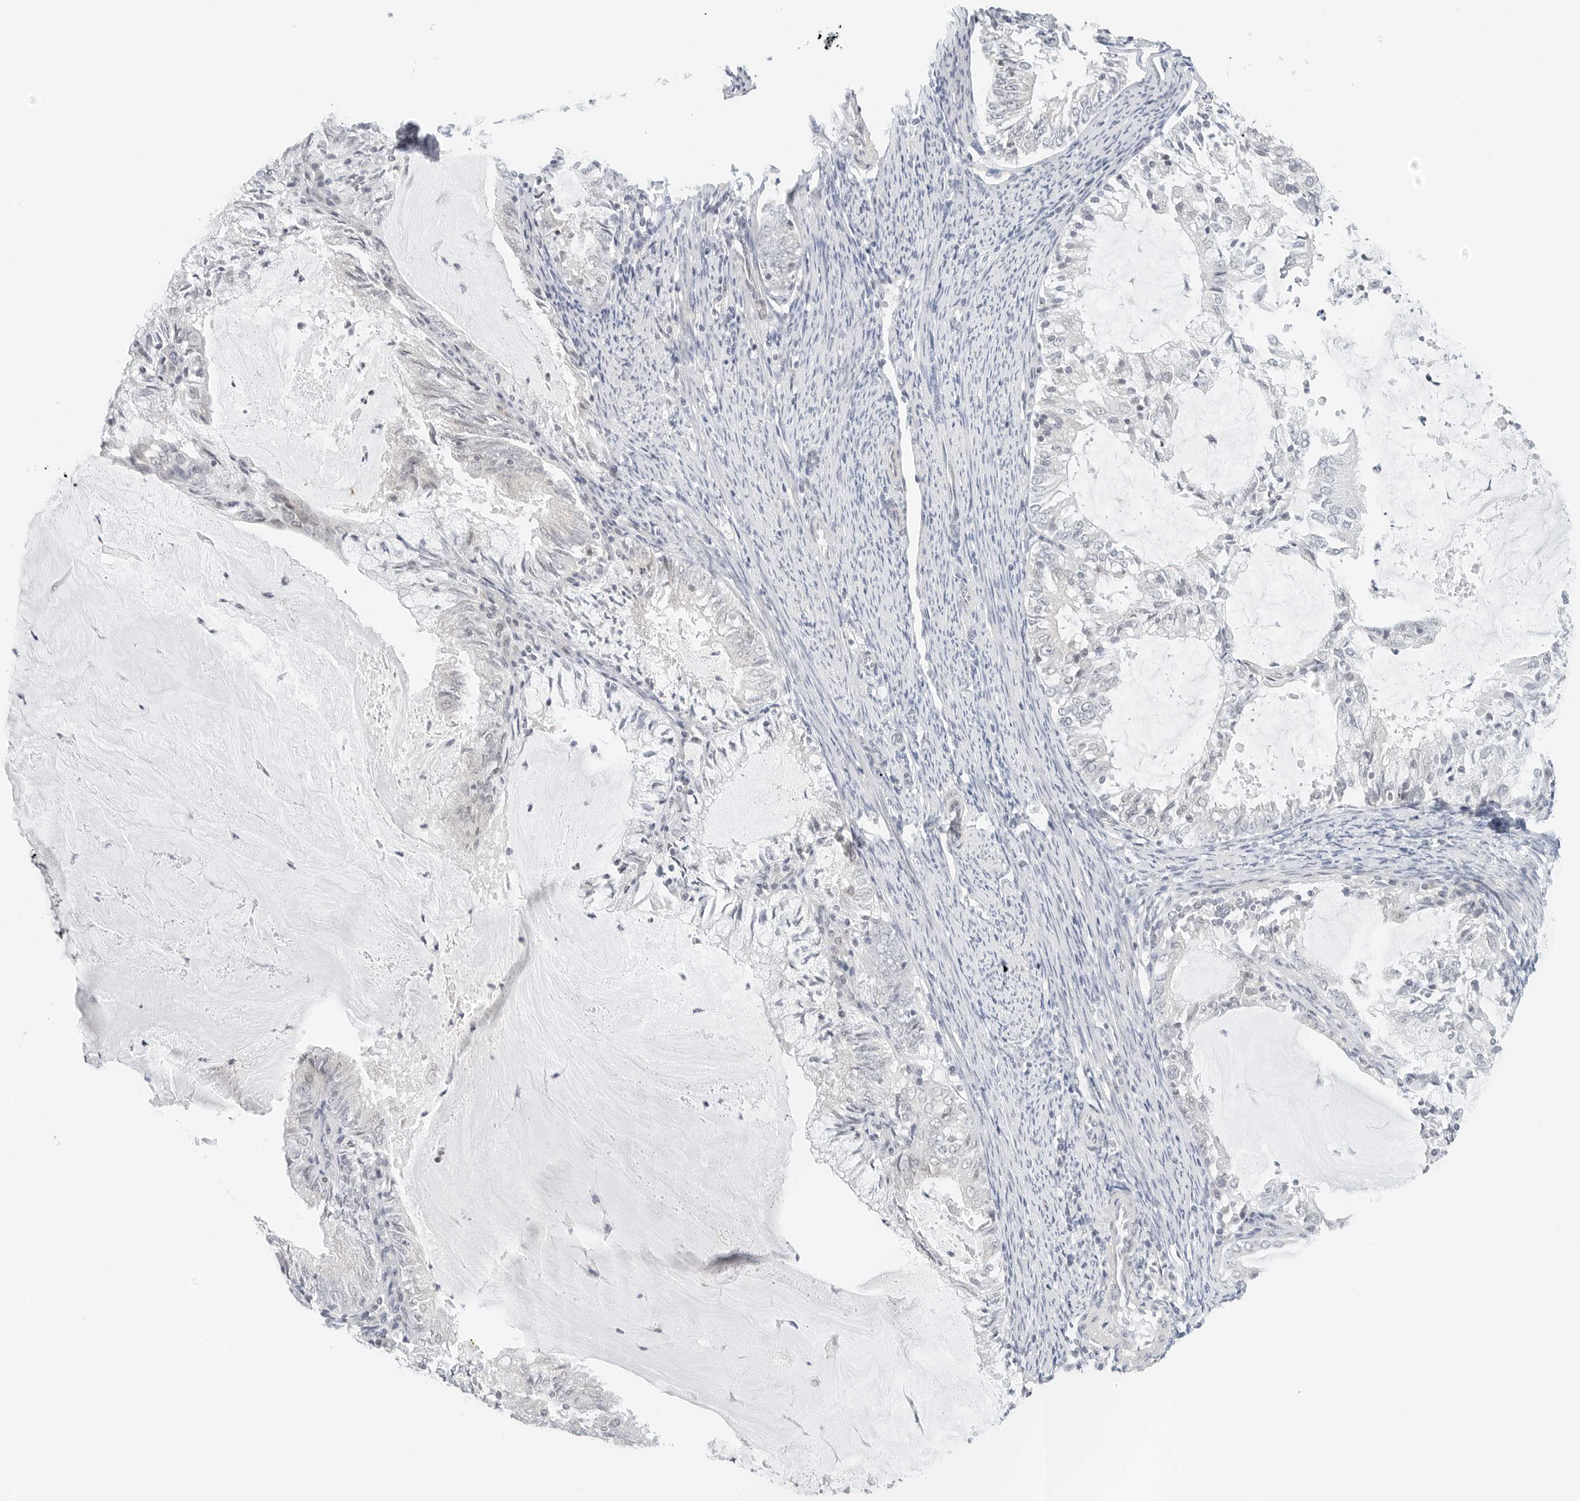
{"staining": {"intensity": "negative", "quantity": "none", "location": "none"}, "tissue": "endometrial cancer", "cell_type": "Tumor cells", "image_type": "cancer", "snomed": [{"axis": "morphology", "description": "Adenocarcinoma, NOS"}, {"axis": "topography", "description": "Endometrium"}], "caption": "Endometrial cancer (adenocarcinoma) was stained to show a protein in brown. There is no significant positivity in tumor cells.", "gene": "NEO1", "patient": {"sex": "female", "age": 57}}